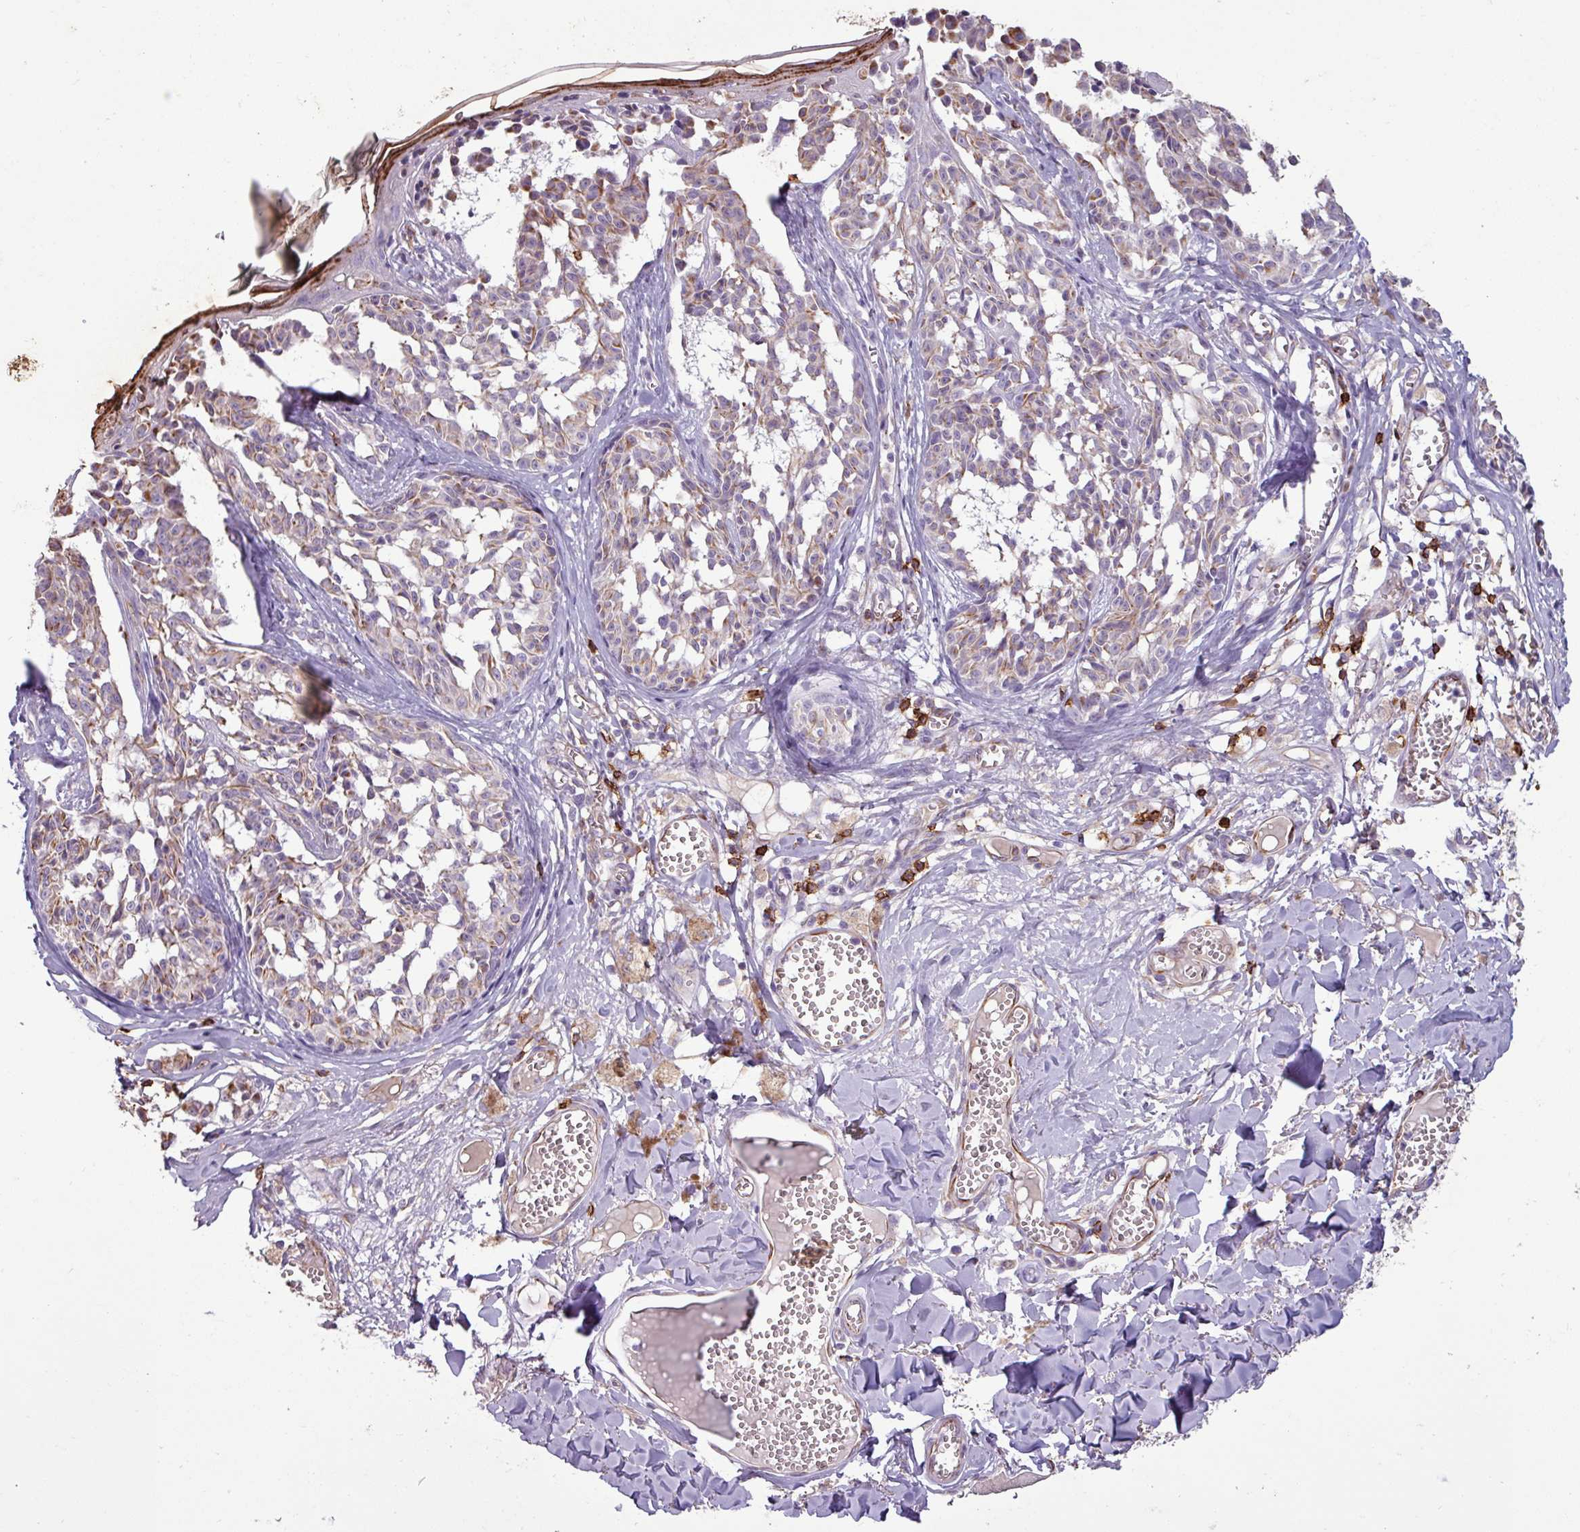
{"staining": {"intensity": "negative", "quantity": "none", "location": "none"}, "tissue": "melanoma", "cell_type": "Tumor cells", "image_type": "cancer", "snomed": [{"axis": "morphology", "description": "Malignant melanoma, NOS"}, {"axis": "topography", "description": "Skin"}], "caption": "High power microscopy photomicrograph of an IHC histopathology image of melanoma, revealing no significant staining in tumor cells.", "gene": "CD8A", "patient": {"sex": "female", "age": 43}}